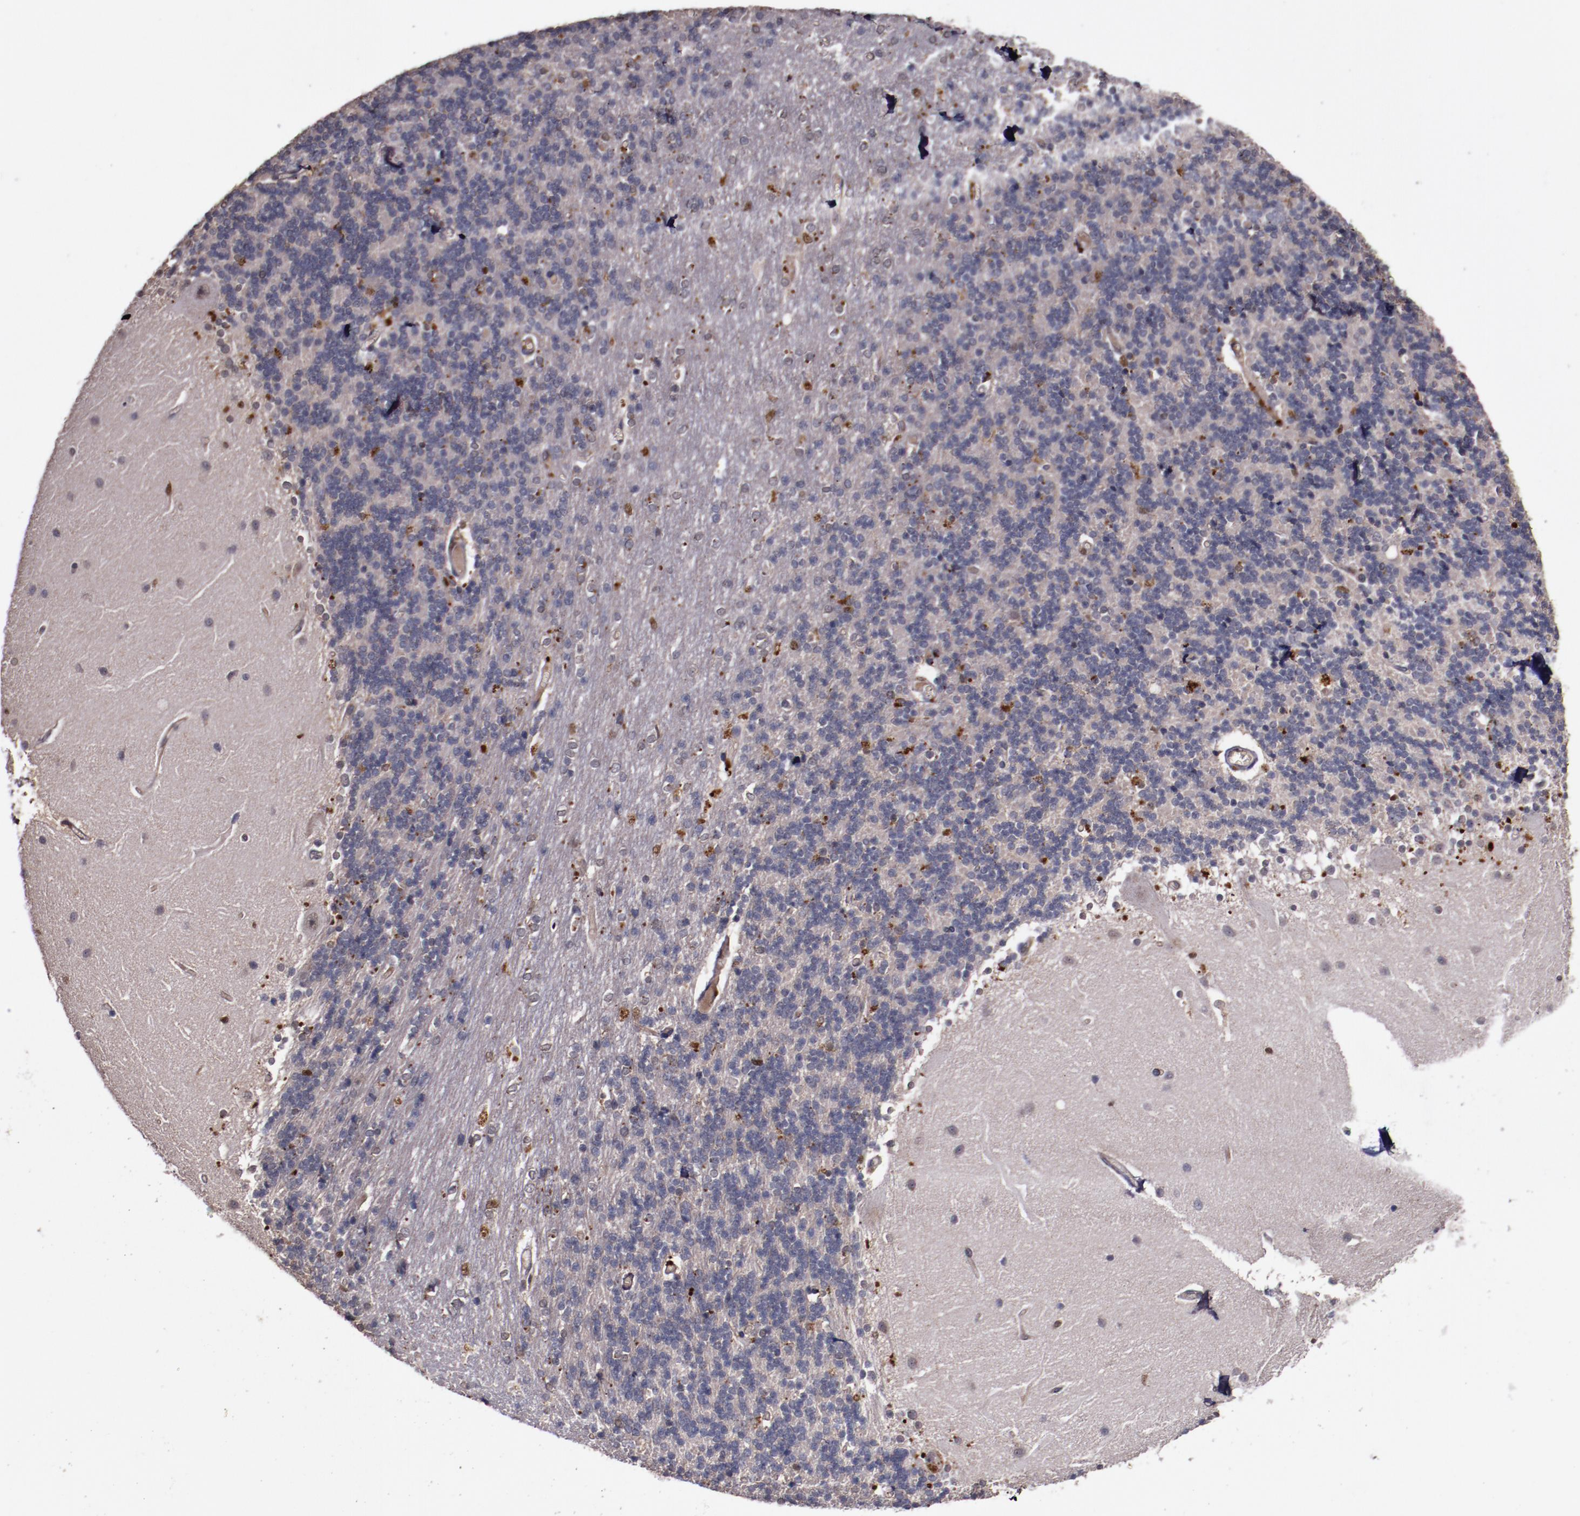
{"staining": {"intensity": "negative", "quantity": "none", "location": "none"}, "tissue": "cerebellum", "cell_type": "Cells in granular layer", "image_type": "normal", "snomed": [{"axis": "morphology", "description": "Normal tissue, NOS"}, {"axis": "topography", "description": "Cerebellum"}], "caption": "Immunohistochemical staining of unremarkable human cerebellum exhibits no significant staining in cells in granular layer.", "gene": "CHEK2", "patient": {"sex": "female", "age": 54}}